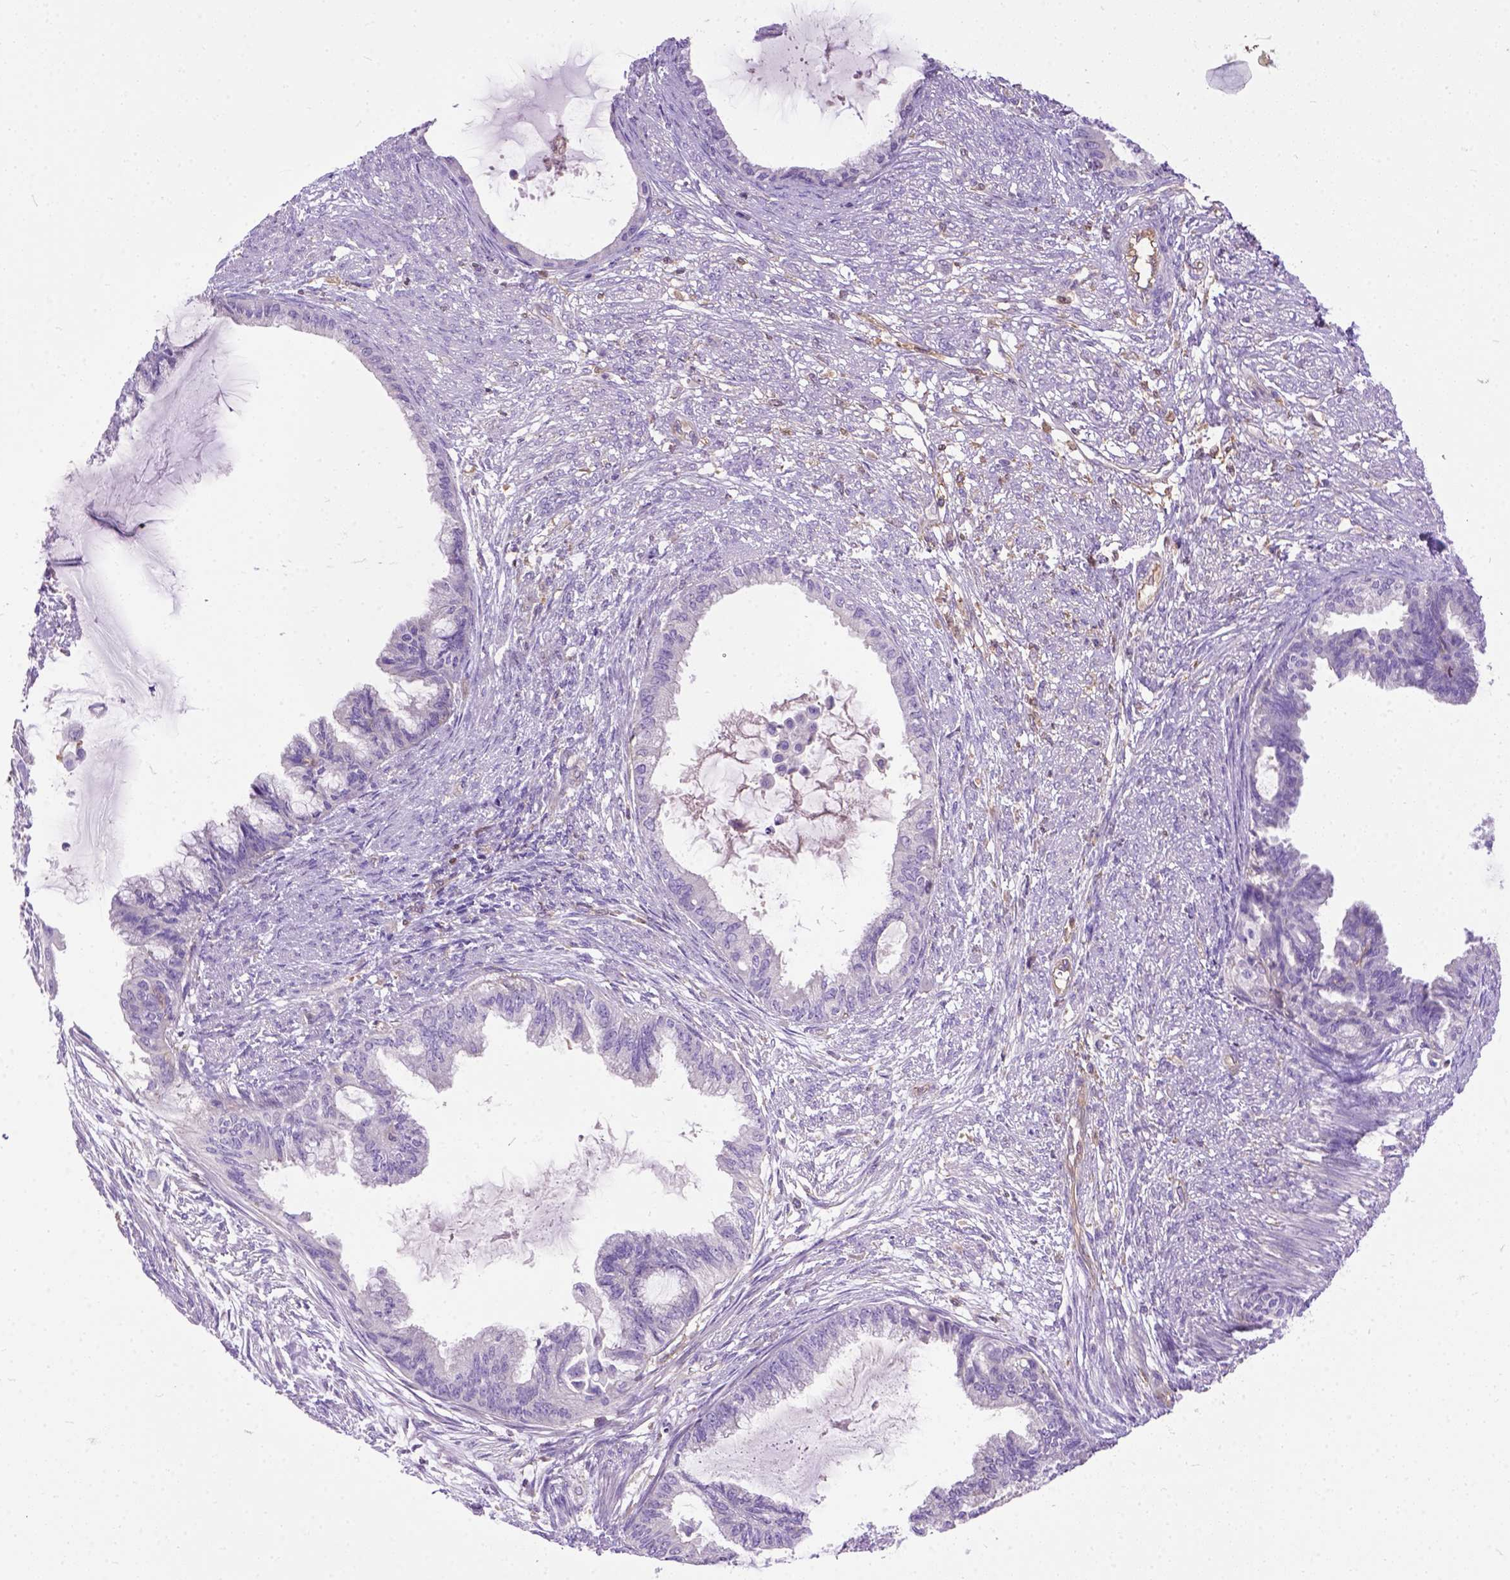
{"staining": {"intensity": "negative", "quantity": "none", "location": "none"}, "tissue": "endometrial cancer", "cell_type": "Tumor cells", "image_type": "cancer", "snomed": [{"axis": "morphology", "description": "Adenocarcinoma, NOS"}, {"axis": "topography", "description": "Endometrium"}], "caption": "The IHC image has no significant staining in tumor cells of endometrial cancer tissue.", "gene": "SEMA4F", "patient": {"sex": "female", "age": 86}}